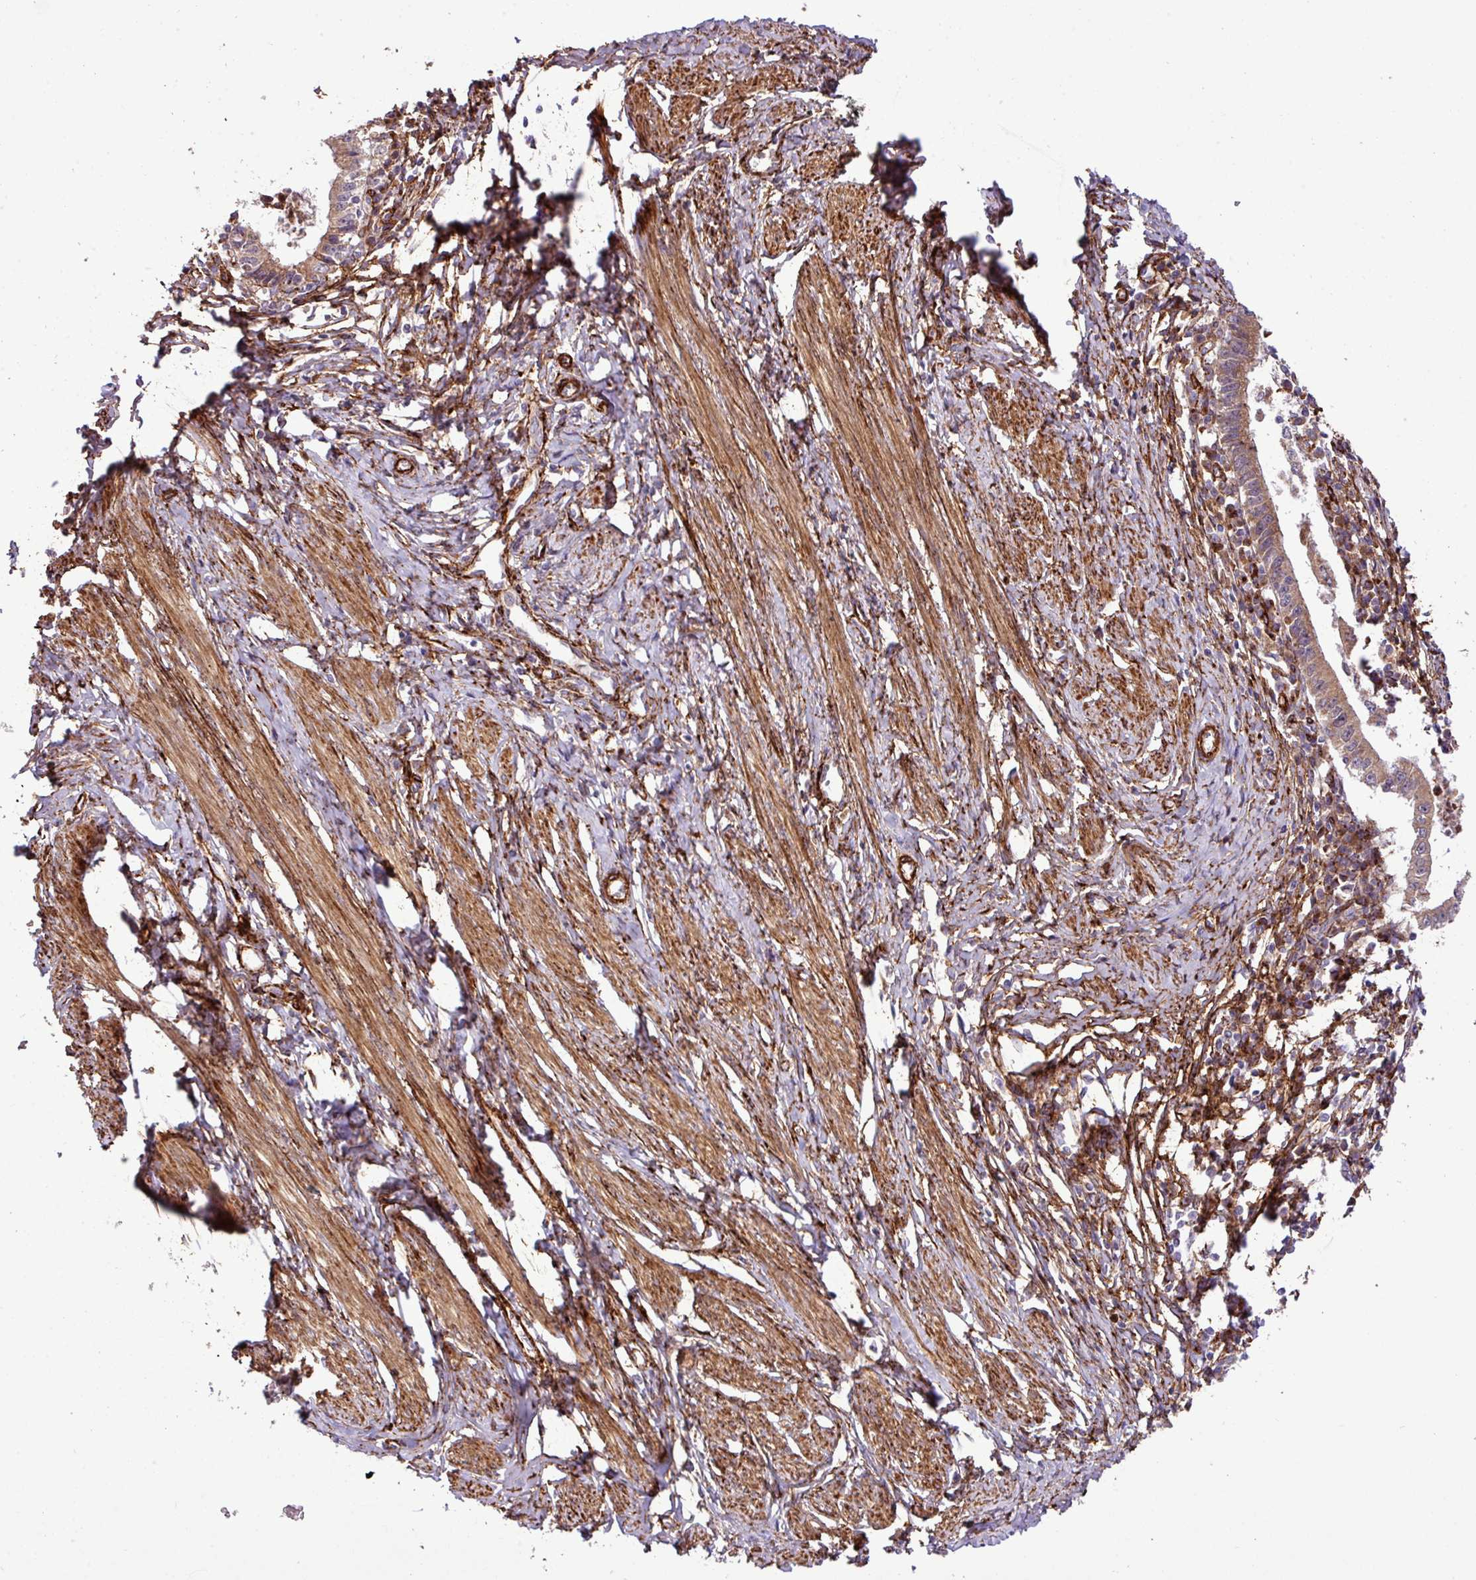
{"staining": {"intensity": "moderate", "quantity": ">75%", "location": "cytoplasmic/membranous"}, "tissue": "cervical cancer", "cell_type": "Tumor cells", "image_type": "cancer", "snomed": [{"axis": "morphology", "description": "Adenocarcinoma, NOS"}, {"axis": "topography", "description": "Cervix"}], "caption": "The immunohistochemical stain highlights moderate cytoplasmic/membranous positivity in tumor cells of cervical cancer tissue. (brown staining indicates protein expression, while blue staining denotes nuclei).", "gene": "FAM47E", "patient": {"sex": "female", "age": 36}}